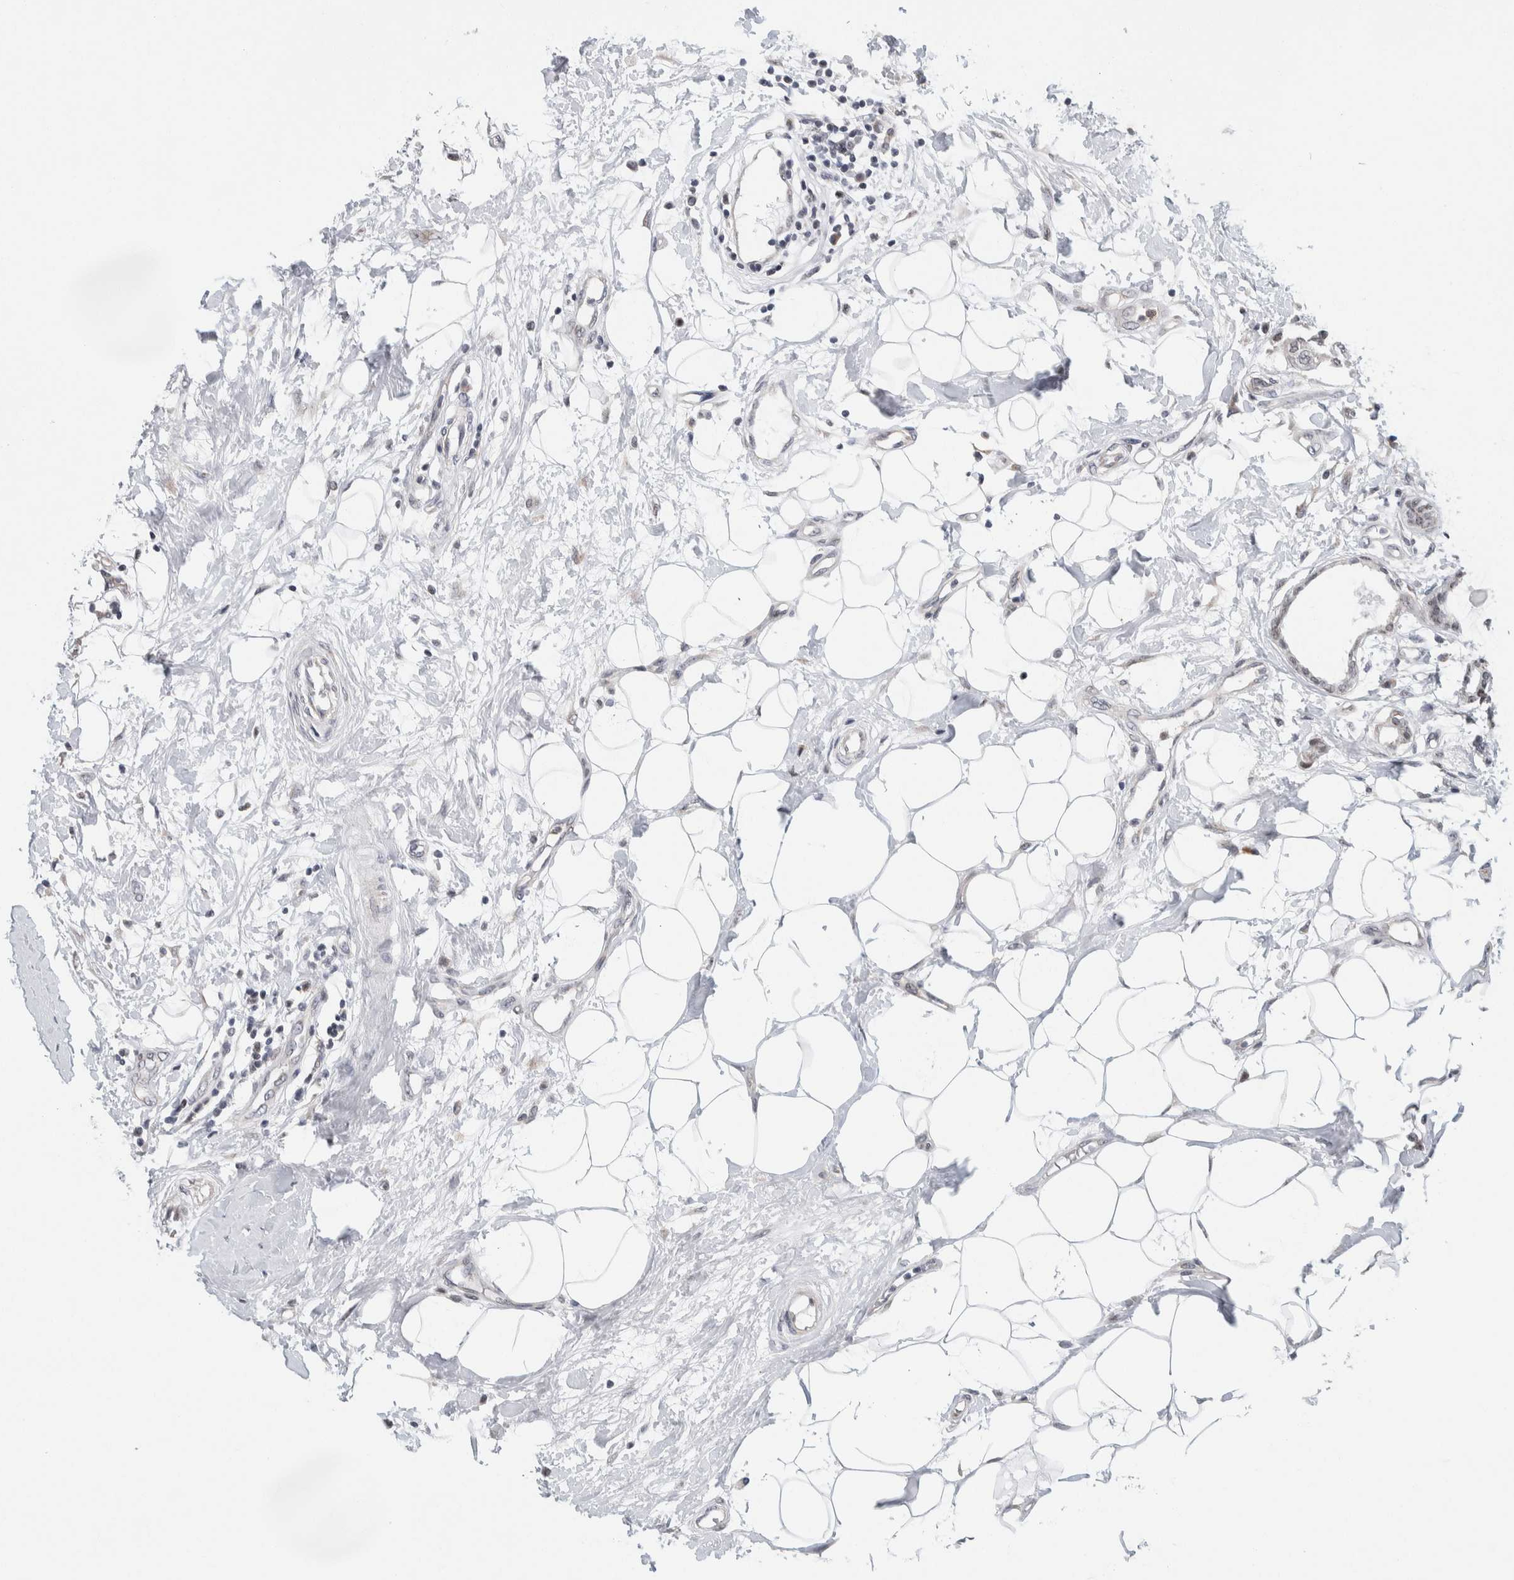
{"staining": {"intensity": "weak", "quantity": "<25%", "location": "nuclear"}, "tissue": "breast cancer", "cell_type": "Tumor cells", "image_type": "cancer", "snomed": [{"axis": "morphology", "description": "Duct carcinoma"}, {"axis": "topography", "description": "Breast"}], "caption": "Intraductal carcinoma (breast) was stained to show a protein in brown. There is no significant expression in tumor cells.", "gene": "NEUROD1", "patient": {"sex": "female", "age": 40}}